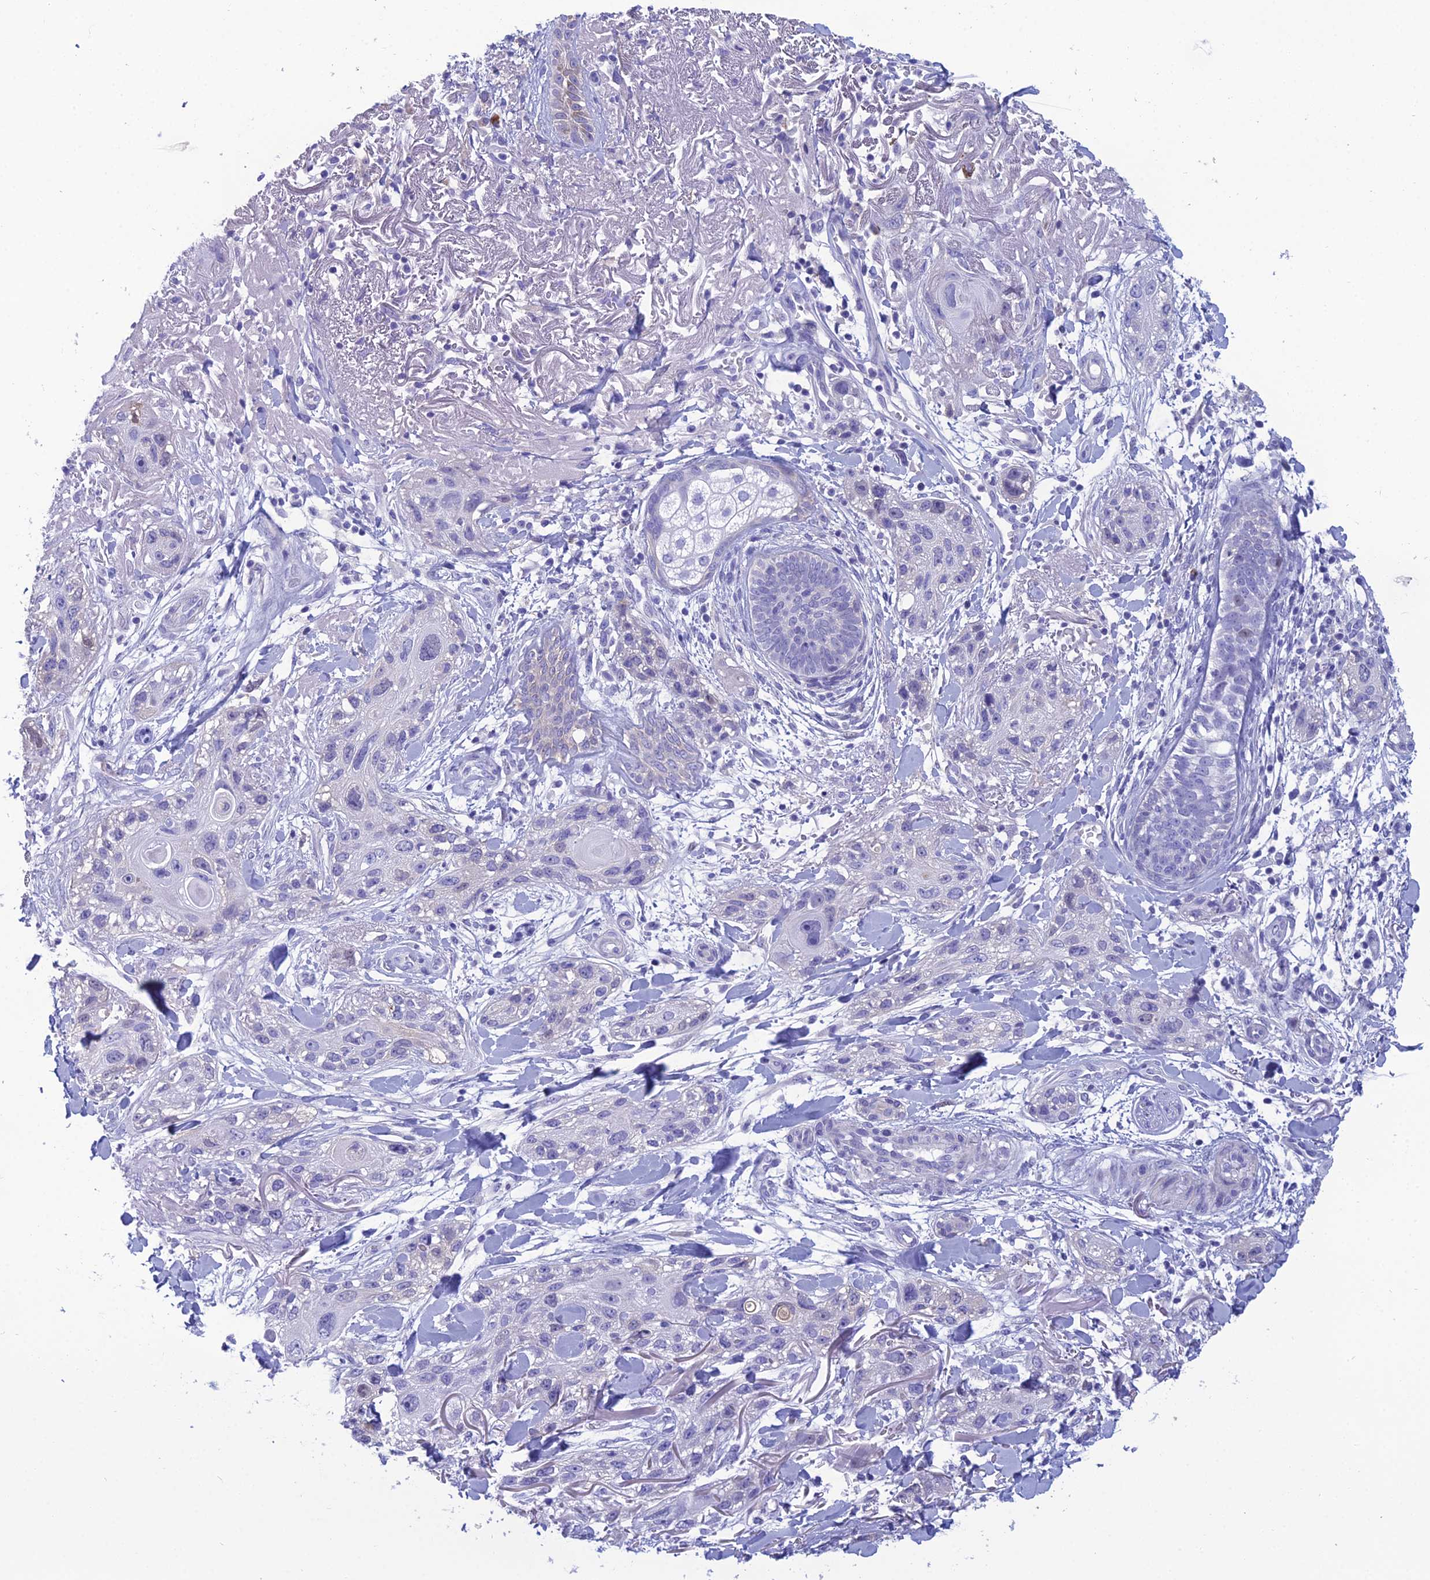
{"staining": {"intensity": "negative", "quantity": "none", "location": "none"}, "tissue": "skin cancer", "cell_type": "Tumor cells", "image_type": "cancer", "snomed": [{"axis": "morphology", "description": "Normal tissue, NOS"}, {"axis": "morphology", "description": "Squamous cell carcinoma, NOS"}, {"axis": "topography", "description": "Skin"}], "caption": "There is no significant positivity in tumor cells of squamous cell carcinoma (skin).", "gene": "CRB2", "patient": {"sex": "male", "age": 72}}